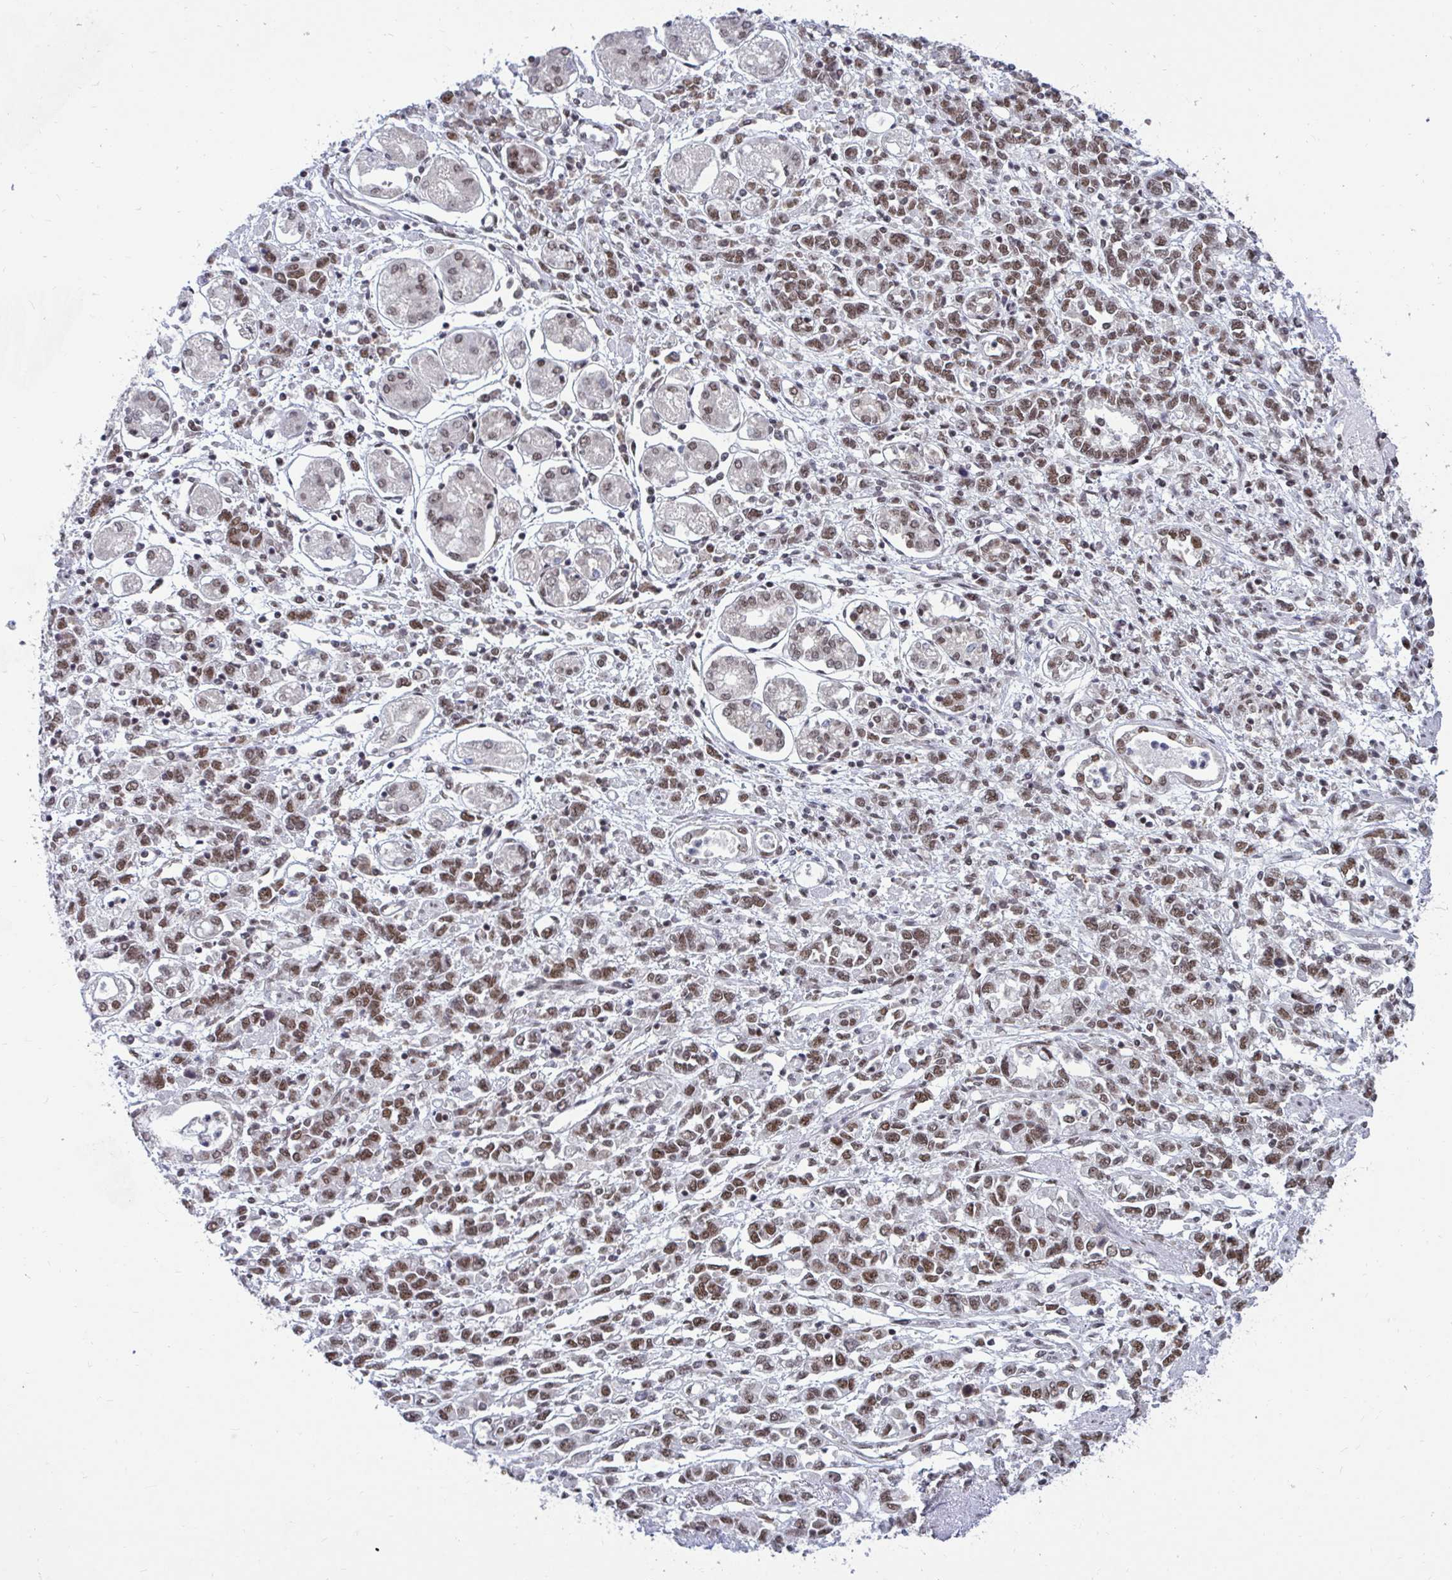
{"staining": {"intensity": "weak", "quantity": ">75%", "location": "nuclear"}, "tissue": "stomach cancer", "cell_type": "Tumor cells", "image_type": "cancer", "snomed": [{"axis": "morphology", "description": "Adenocarcinoma, NOS"}, {"axis": "topography", "description": "Stomach"}], "caption": "Tumor cells reveal low levels of weak nuclear expression in approximately >75% of cells in stomach cancer.", "gene": "PHF10", "patient": {"sex": "female", "age": 76}}